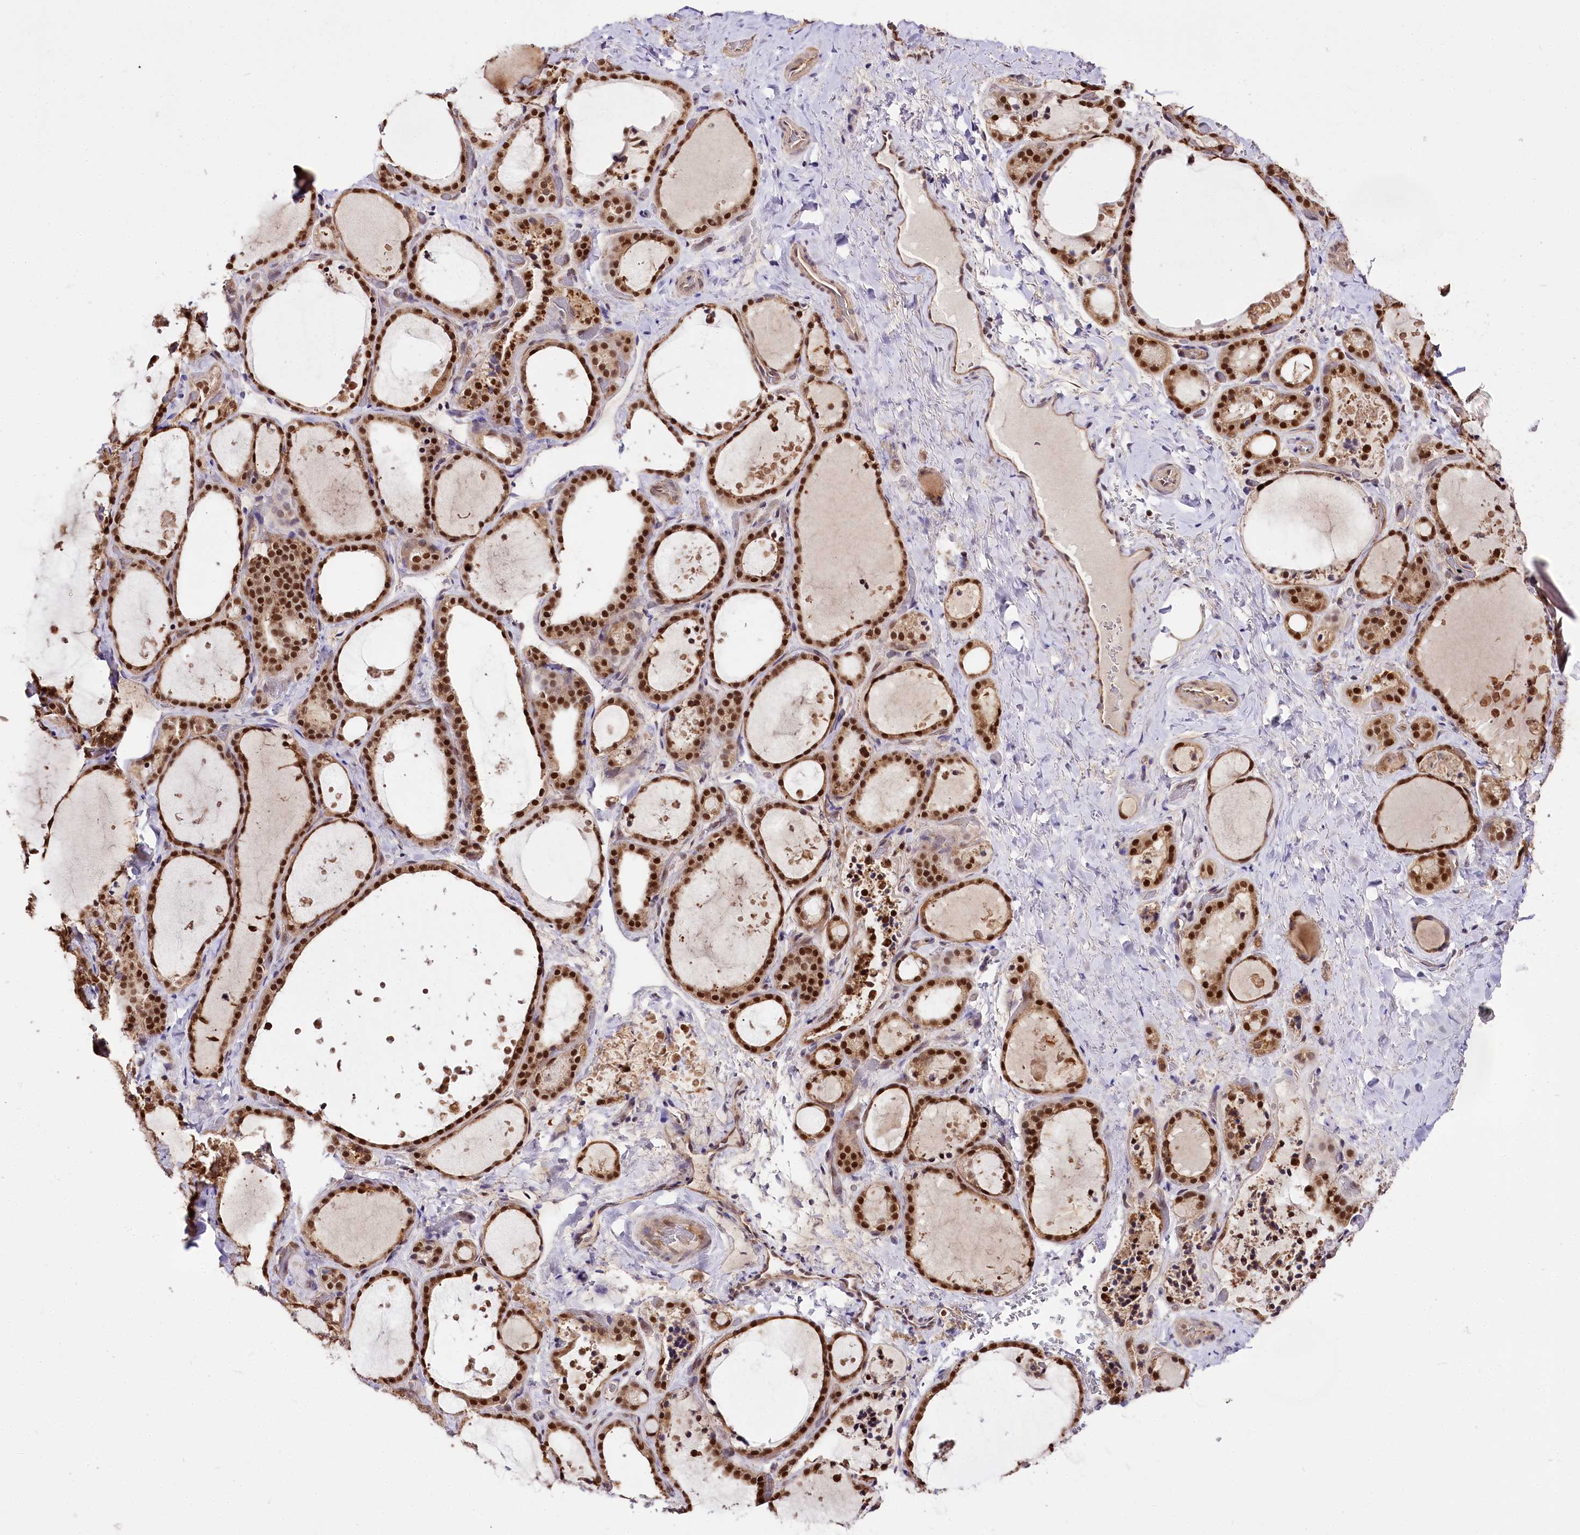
{"staining": {"intensity": "strong", "quantity": ">75%", "location": "nuclear"}, "tissue": "thyroid gland", "cell_type": "Glandular cells", "image_type": "normal", "snomed": [{"axis": "morphology", "description": "Normal tissue, NOS"}, {"axis": "topography", "description": "Thyroid gland"}], "caption": "Immunohistochemical staining of benign human thyroid gland displays strong nuclear protein staining in approximately >75% of glandular cells. Nuclei are stained in blue.", "gene": "GNL3L", "patient": {"sex": "female", "age": 44}}